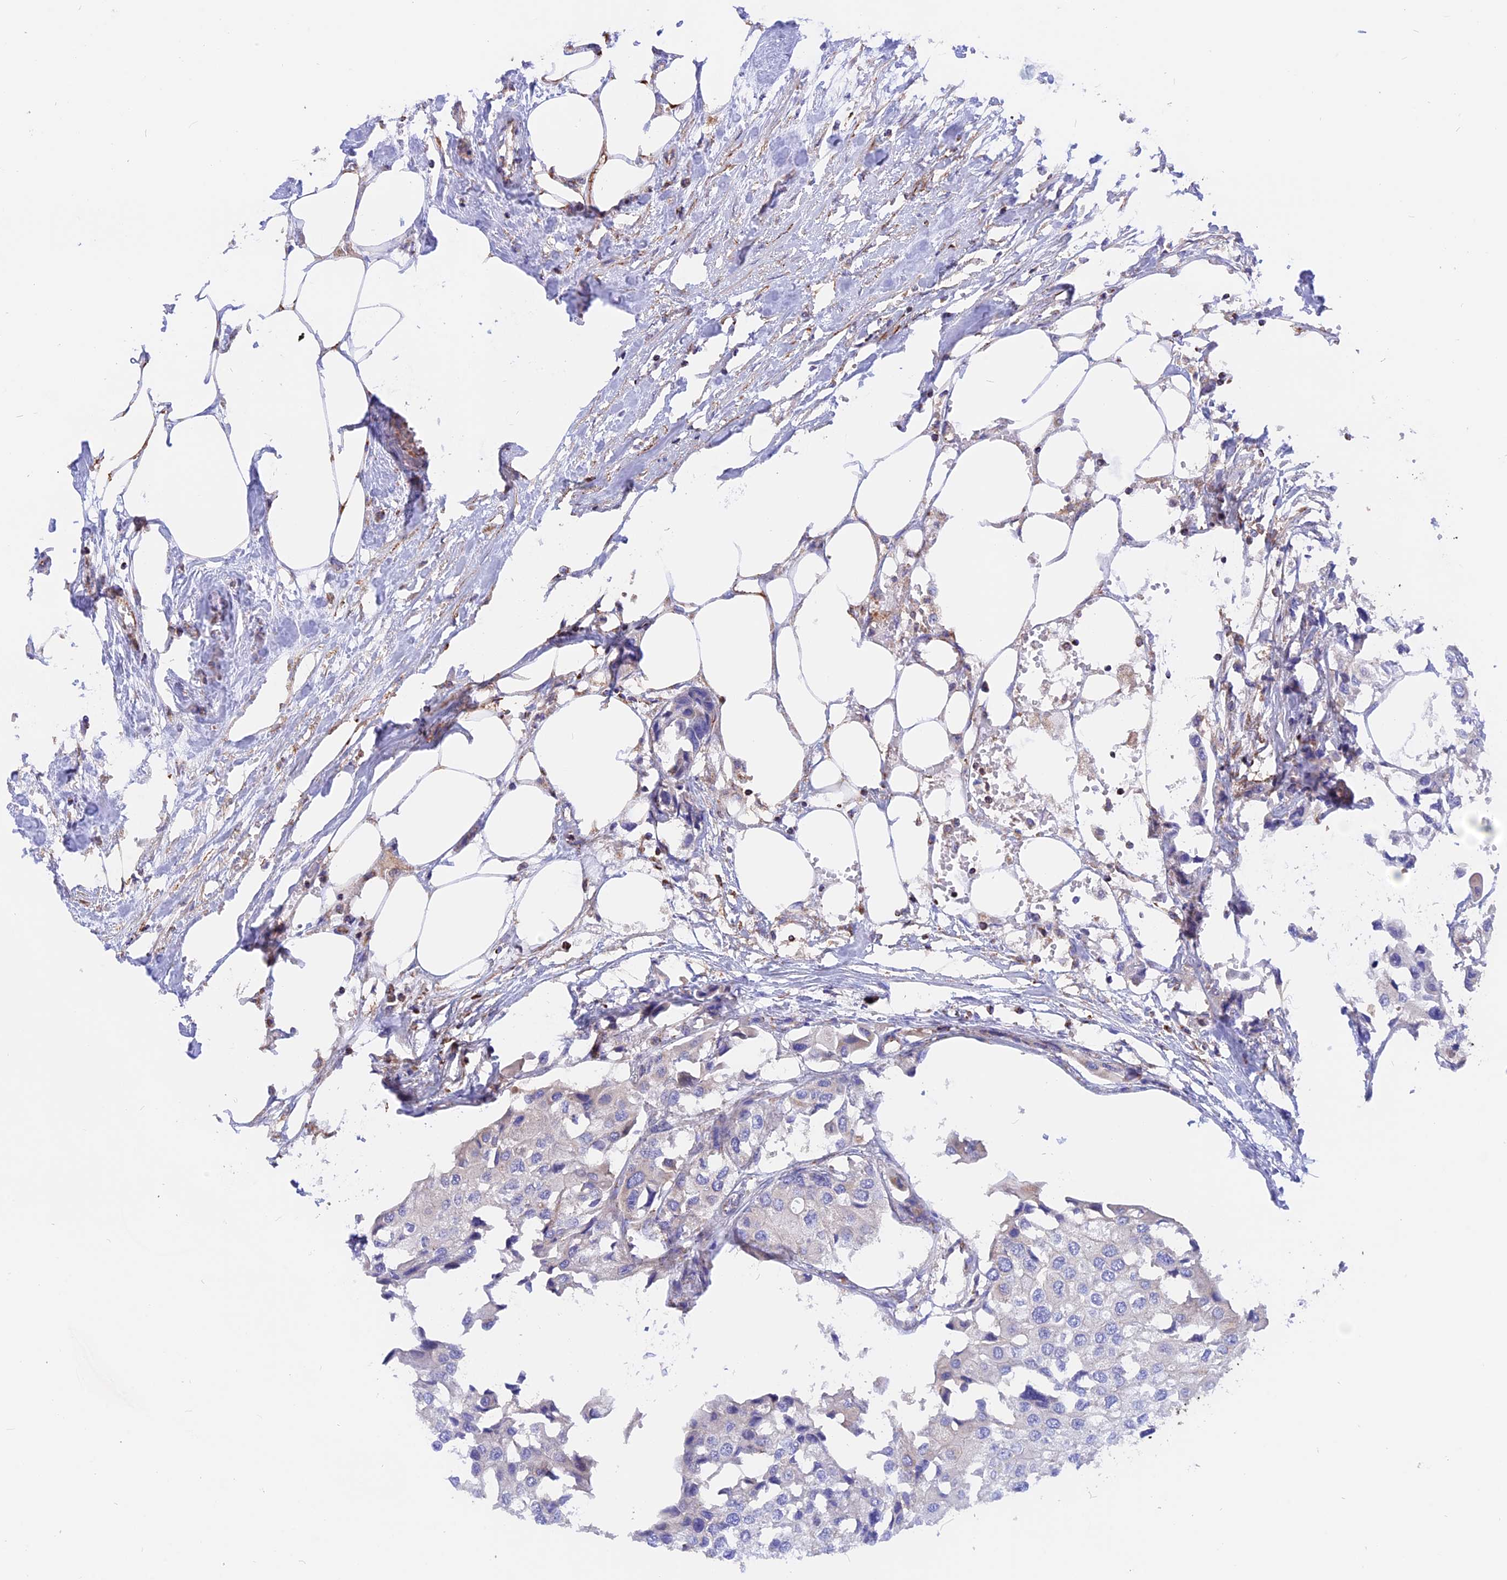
{"staining": {"intensity": "negative", "quantity": "none", "location": "none"}, "tissue": "urothelial cancer", "cell_type": "Tumor cells", "image_type": "cancer", "snomed": [{"axis": "morphology", "description": "Urothelial carcinoma, High grade"}, {"axis": "topography", "description": "Urinary bladder"}], "caption": "Immunohistochemistry photomicrograph of urothelial cancer stained for a protein (brown), which shows no positivity in tumor cells.", "gene": "GCDH", "patient": {"sex": "male", "age": 64}}